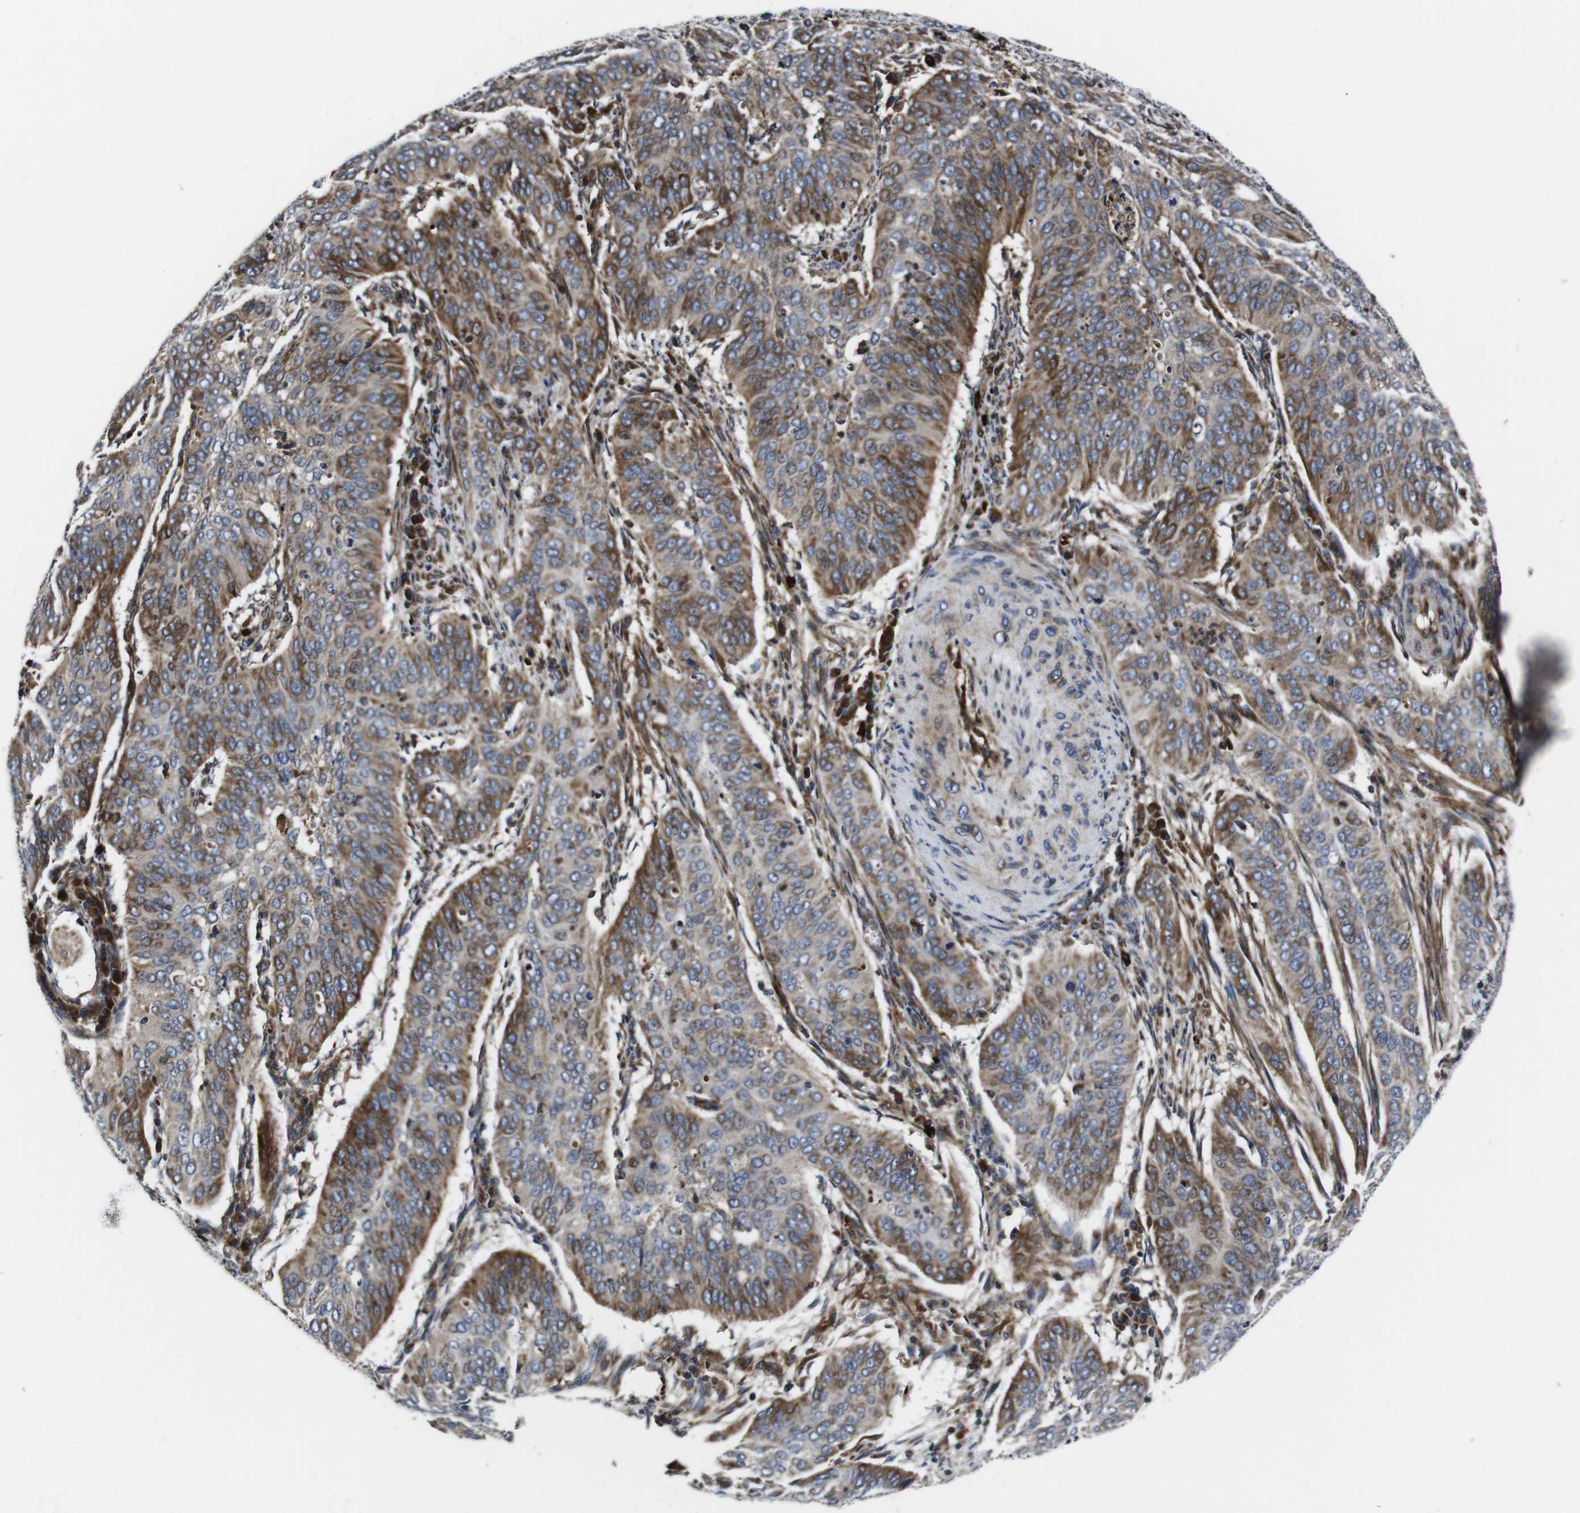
{"staining": {"intensity": "moderate", "quantity": ">75%", "location": "cytoplasmic/membranous"}, "tissue": "cervical cancer", "cell_type": "Tumor cells", "image_type": "cancer", "snomed": [{"axis": "morphology", "description": "Normal tissue, NOS"}, {"axis": "morphology", "description": "Squamous cell carcinoma, NOS"}, {"axis": "topography", "description": "Cervix"}], "caption": "Brown immunohistochemical staining in cervical squamous cell carcinoma reveals moderate cytoplasmic/membranous positivity in approximately >75% of tumor cells.", "gene": "SMYD3", "patient": {"sex": "female", "age": 39}}